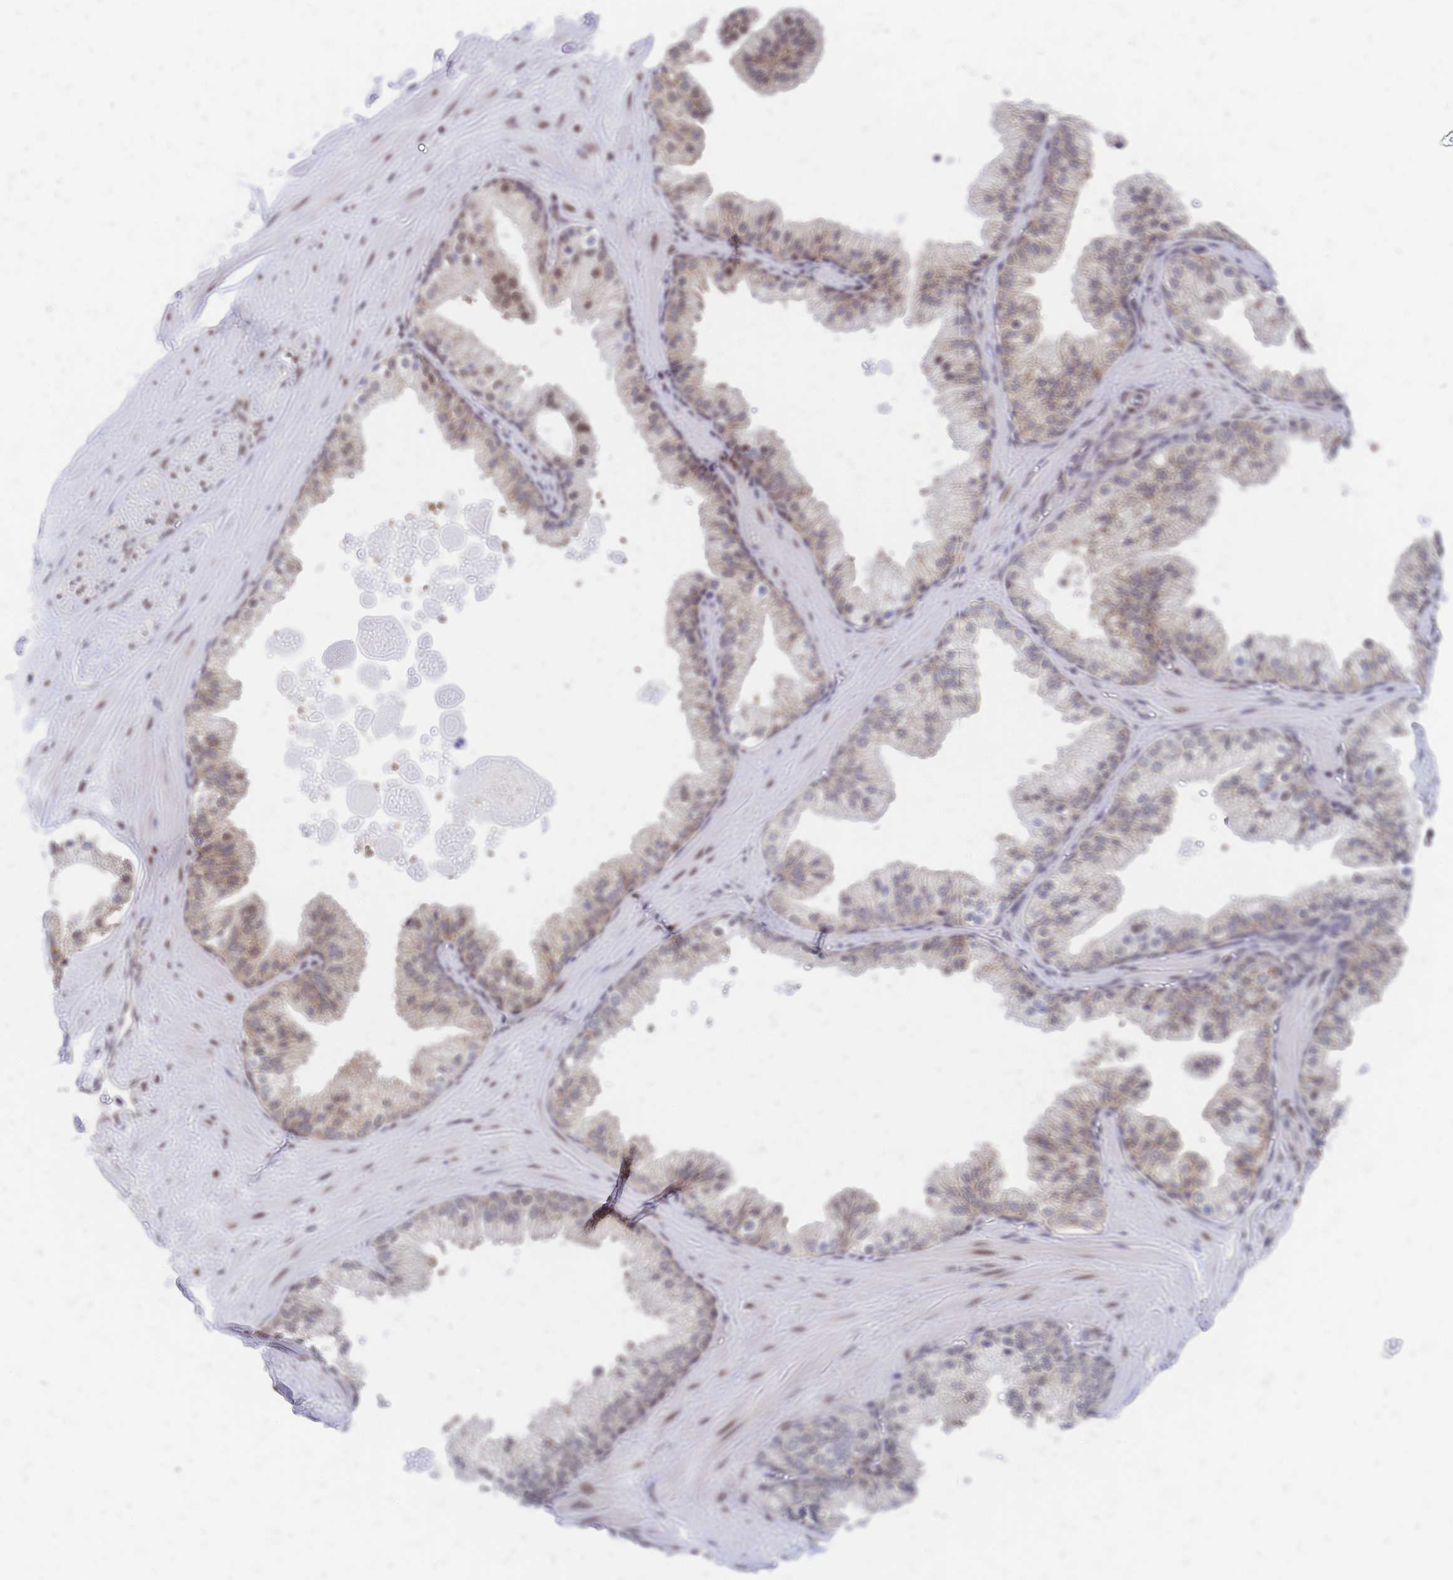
{"staining": {"intensity": "weak", "quantity": "25%-75%", "location": "nuclear"}, "tissue": "soft tissue", "cell_type": "Fibroblasts", "image_type": "normal", "snomed": [{"axis": "morphology", "description": "Normal tissue, NOS"}, {"axis": "topography", "description": "Prostate"}, {"axis": "topography", "description": "Peripheral nerve tissue"}], "caption": "Immunohistochemistry (IHC) photomicrograph of unremarkable soft tissue: human soft tissue stained using immunohistochemistry exhibits low levels of weak protein expression localized specifically in the nuclear of fibroblasts, appearing as a nuclear brown color.", "gene": "CBX7", "patient": {"sex": "male", "age": 61}}